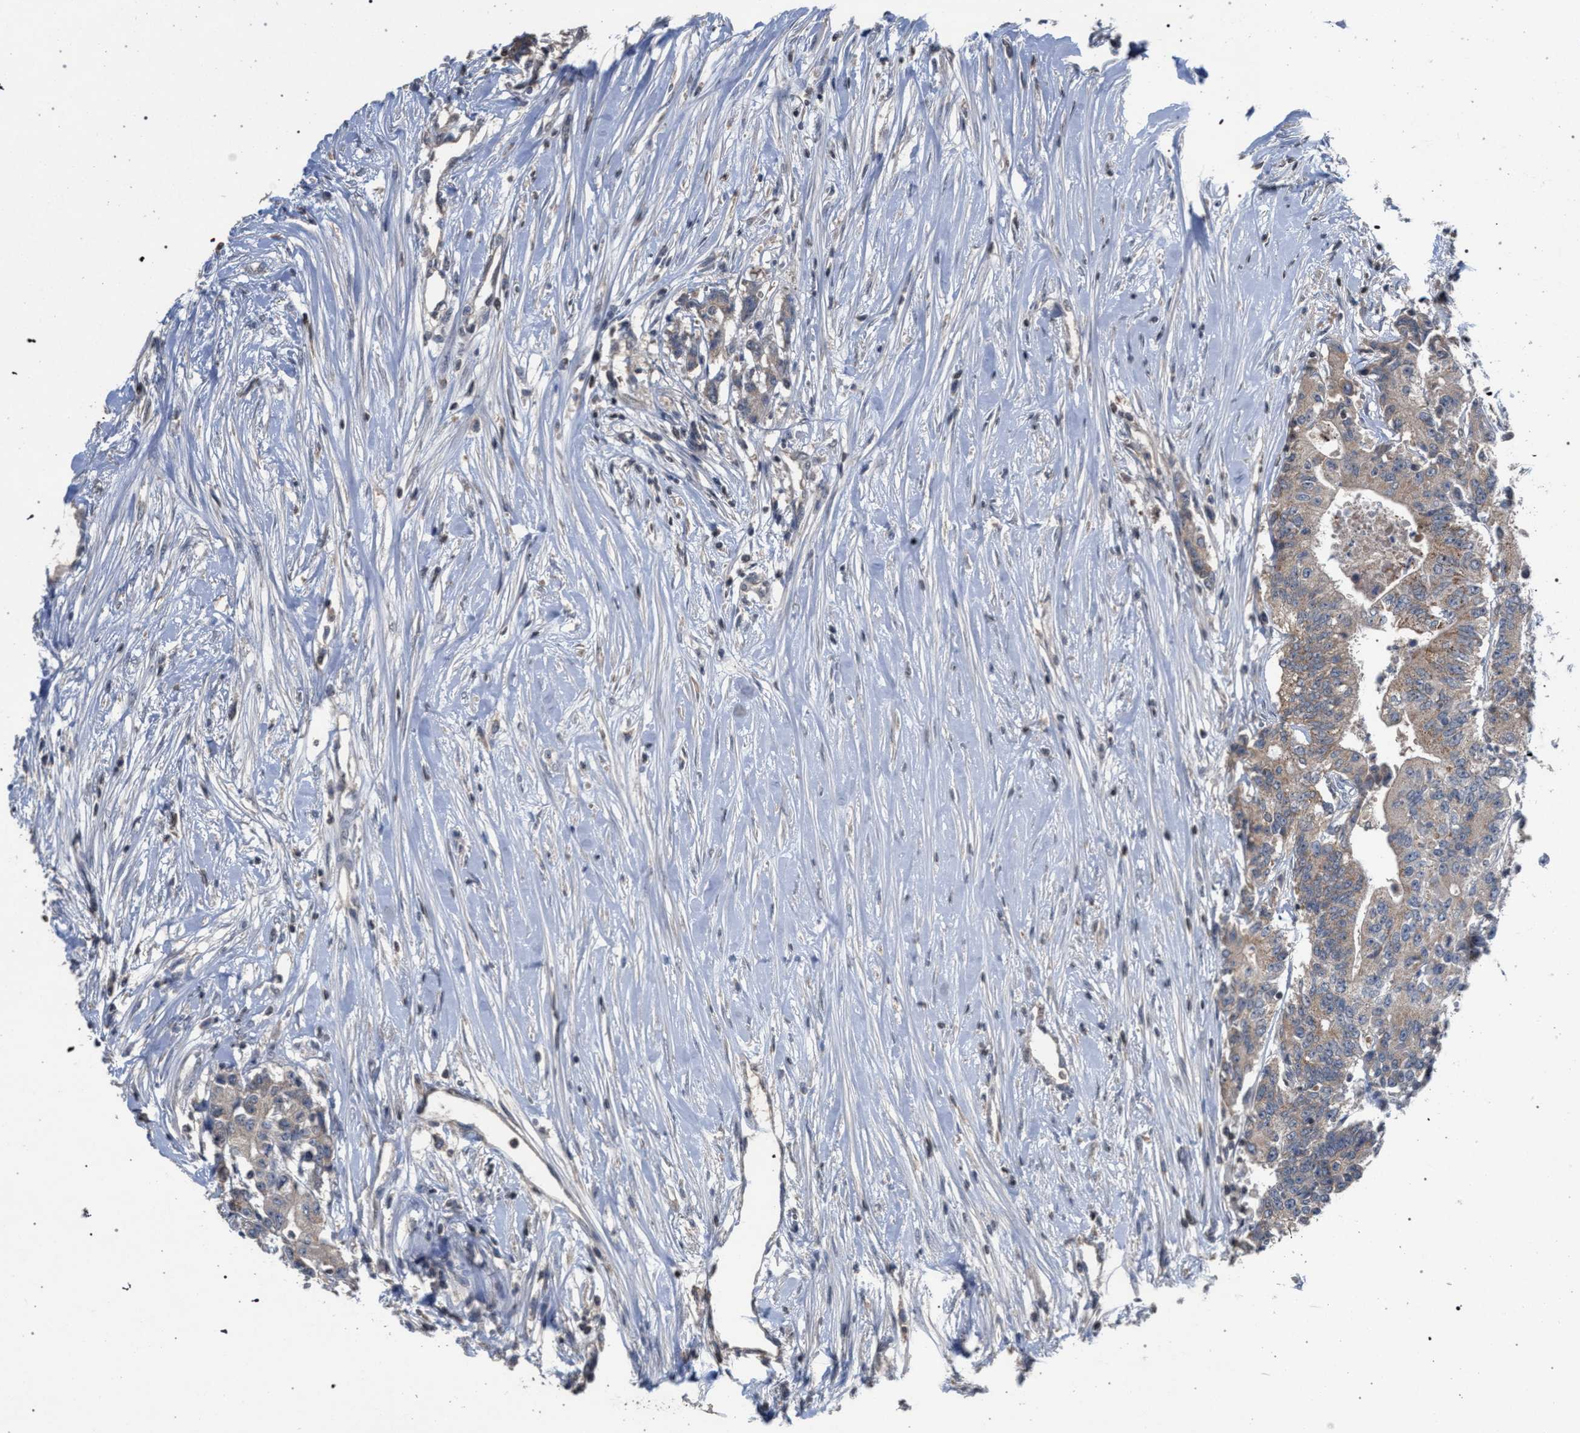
{"staining": {"intensity": "weak", "quantity": "25%-75%", "location": "cytoplasmic/membranous"}, "tissue": "colorectal cancer", "cell_type": "Tumor cells", "image_type": "cancer", "snomed": [{"axis": "morphology", "description": "Adenocarcinoma, NOS"}, {"axis": "topography", "description": "Colon"}], "caption": "Immunohistochemistry (IHC) (DAB) staining of human colorectal cancer demonstrates weak cytoplasmic/membranous protein expression in approximately 25%-75% of tumor cells.", "gene": "TECPR1", "patient": {"sex": "female", "age": 77}}